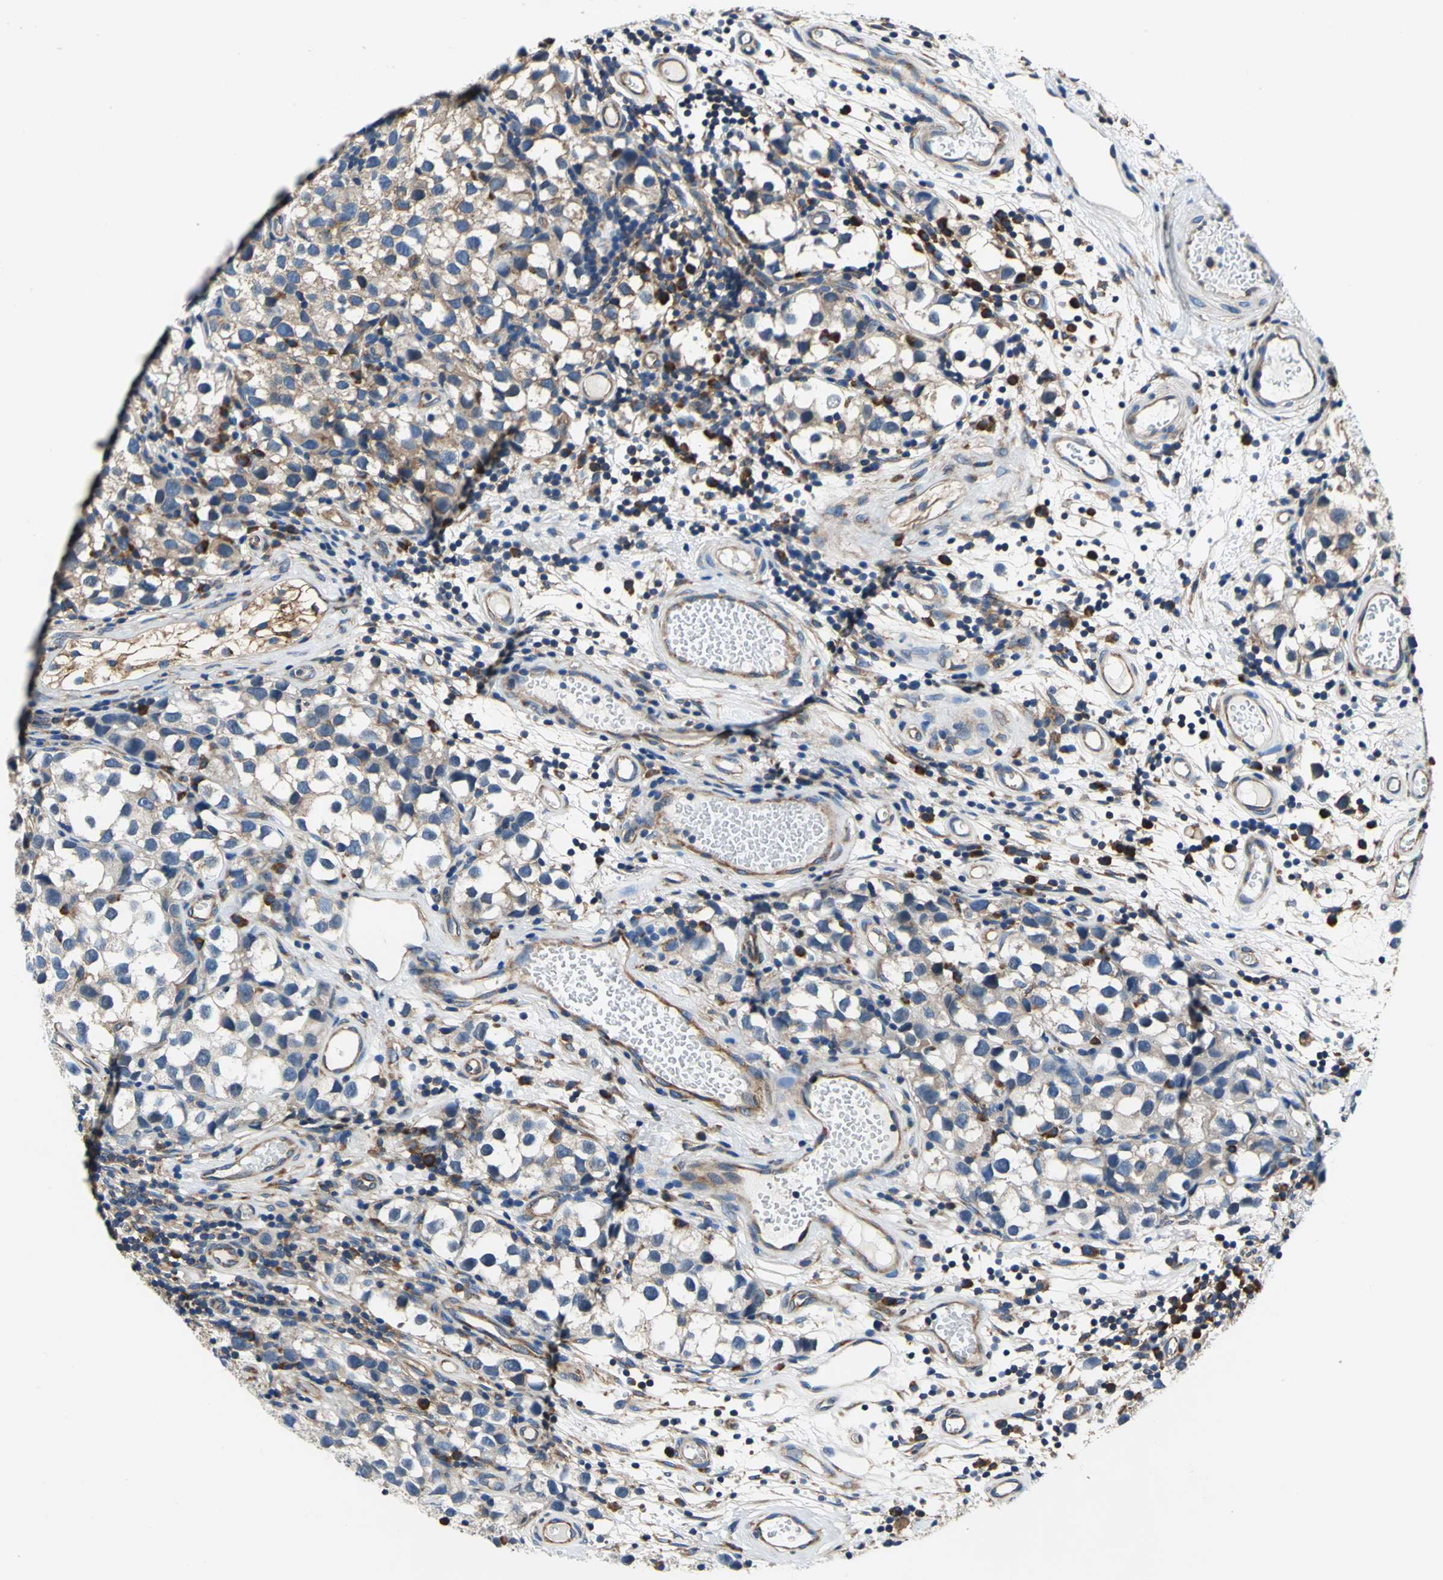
{"staining": {"intensity": "moderate", "quantity": "25%-75%", "location": "cytoplasmic/membranous"}, "tissue": "testis cancer", "cell_type": "Tumor cells", "image_type": "cancer", "snomed": [{"axis": "morphology", "description": "Seminoma, NOS"}, {"axis": "topography", "description": "Testis"}], "caption": "Protein expression by immunohistochemistry exhibits moderate cytoplasmic/membranous staining in approximately 25%-75% of tumor cells in testis cancer.", "gene": "TRIM25", "patient": {"sex": "male", "age": 39}}